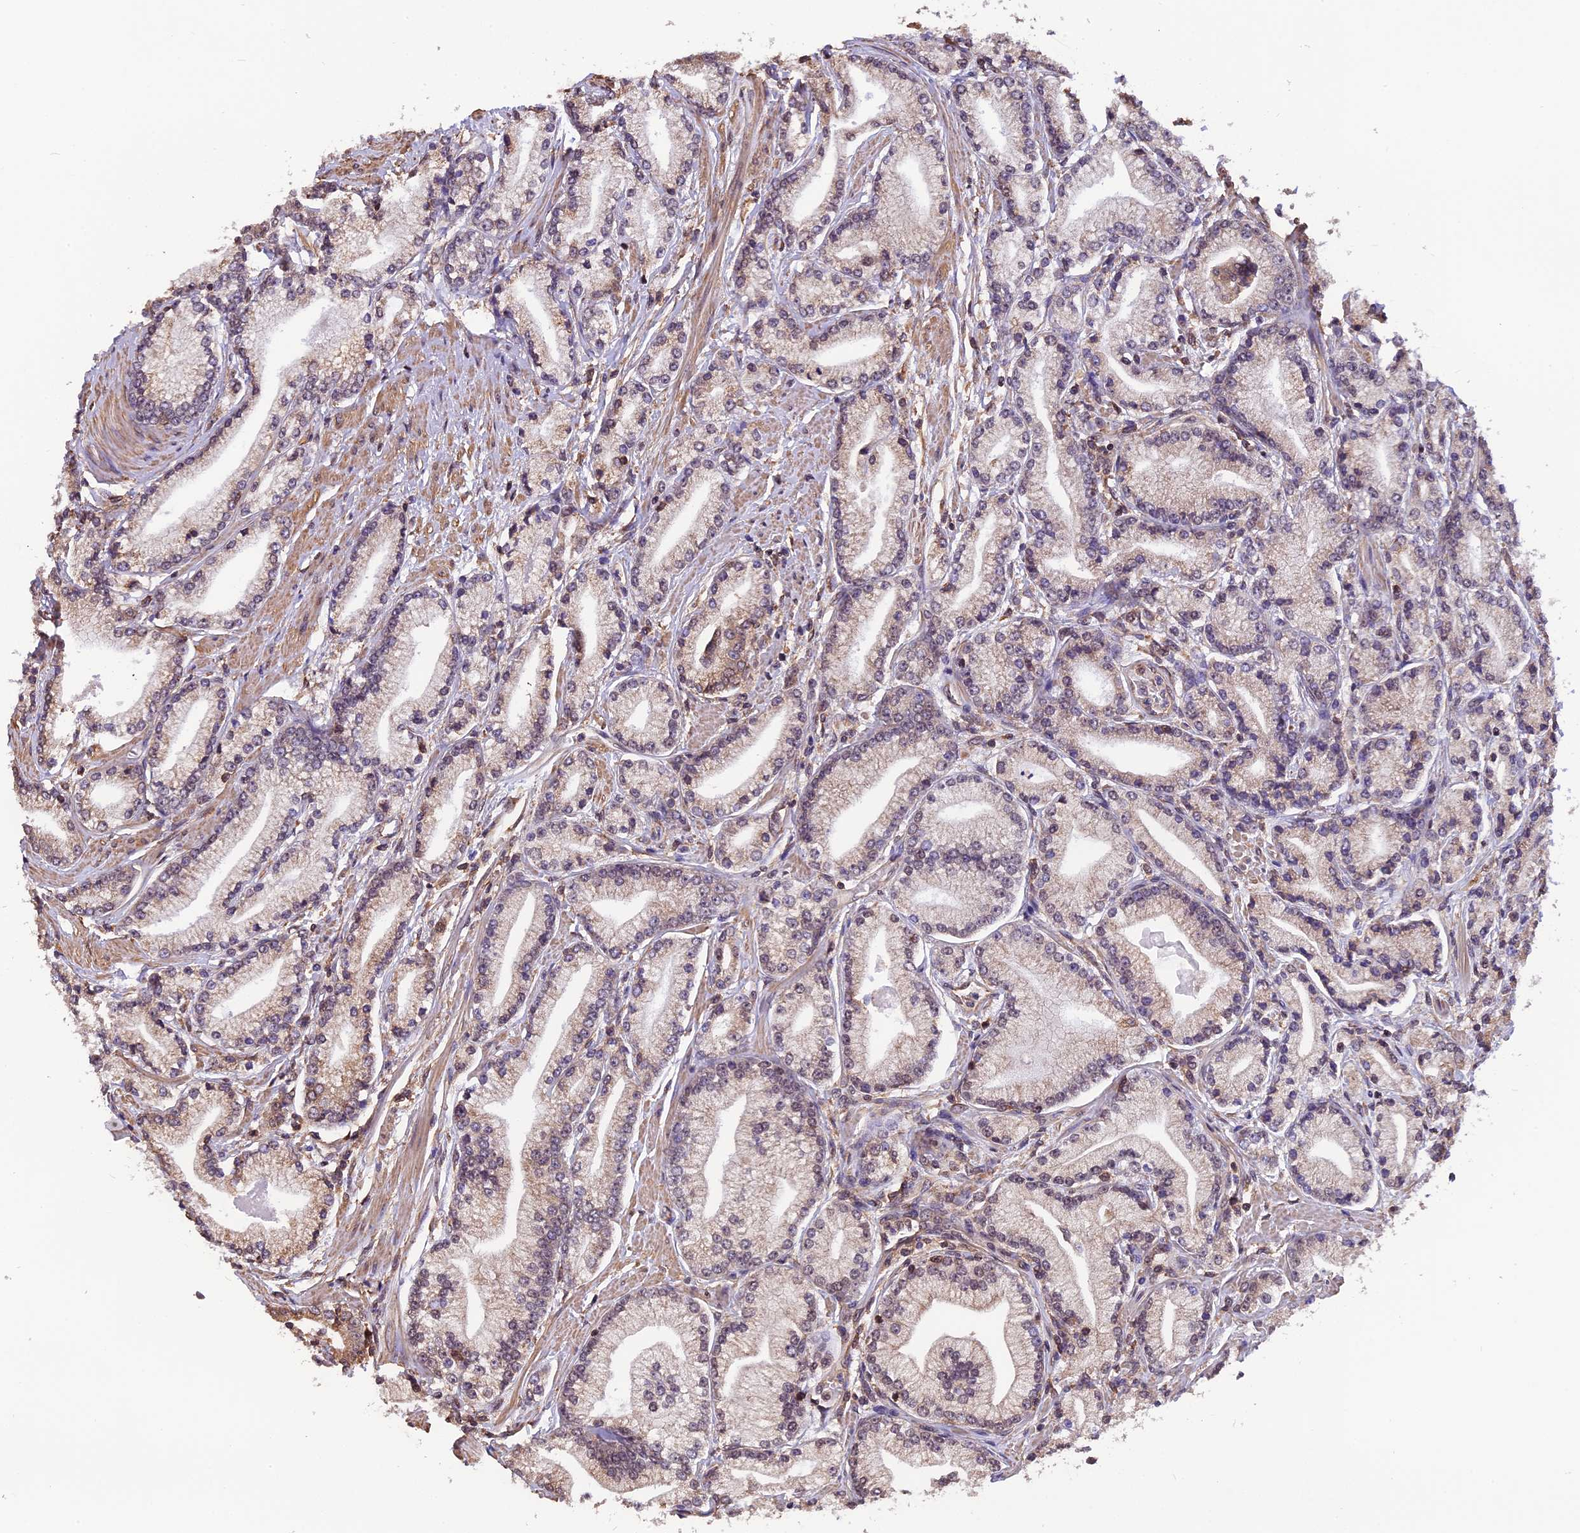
{"staining": {"intensity": "moderate", "quantity": "<25%", "location": "cytoplasmic/membranous,nuclear"}, "tissue": "prostate cancer", "cell_type": "Tumor cells", "image_type": "cancer", "snomed": [{"axis": "morphology", "description": "Adenocarcinoma, High grade"}, {"axis": "topography", "description": "Prostate"}], "caption": "This micrograph shows prostate cancer stained with immunohistochemistry (IHC) to label a protein in brown. The cytoplasmic/membranous and nuclear of tumor cells show moderate positivity for the protein. Nuclei are counter-stained blue.", "gene": "ZC3H4", "patient": {"sex": "male", "age": 67}}